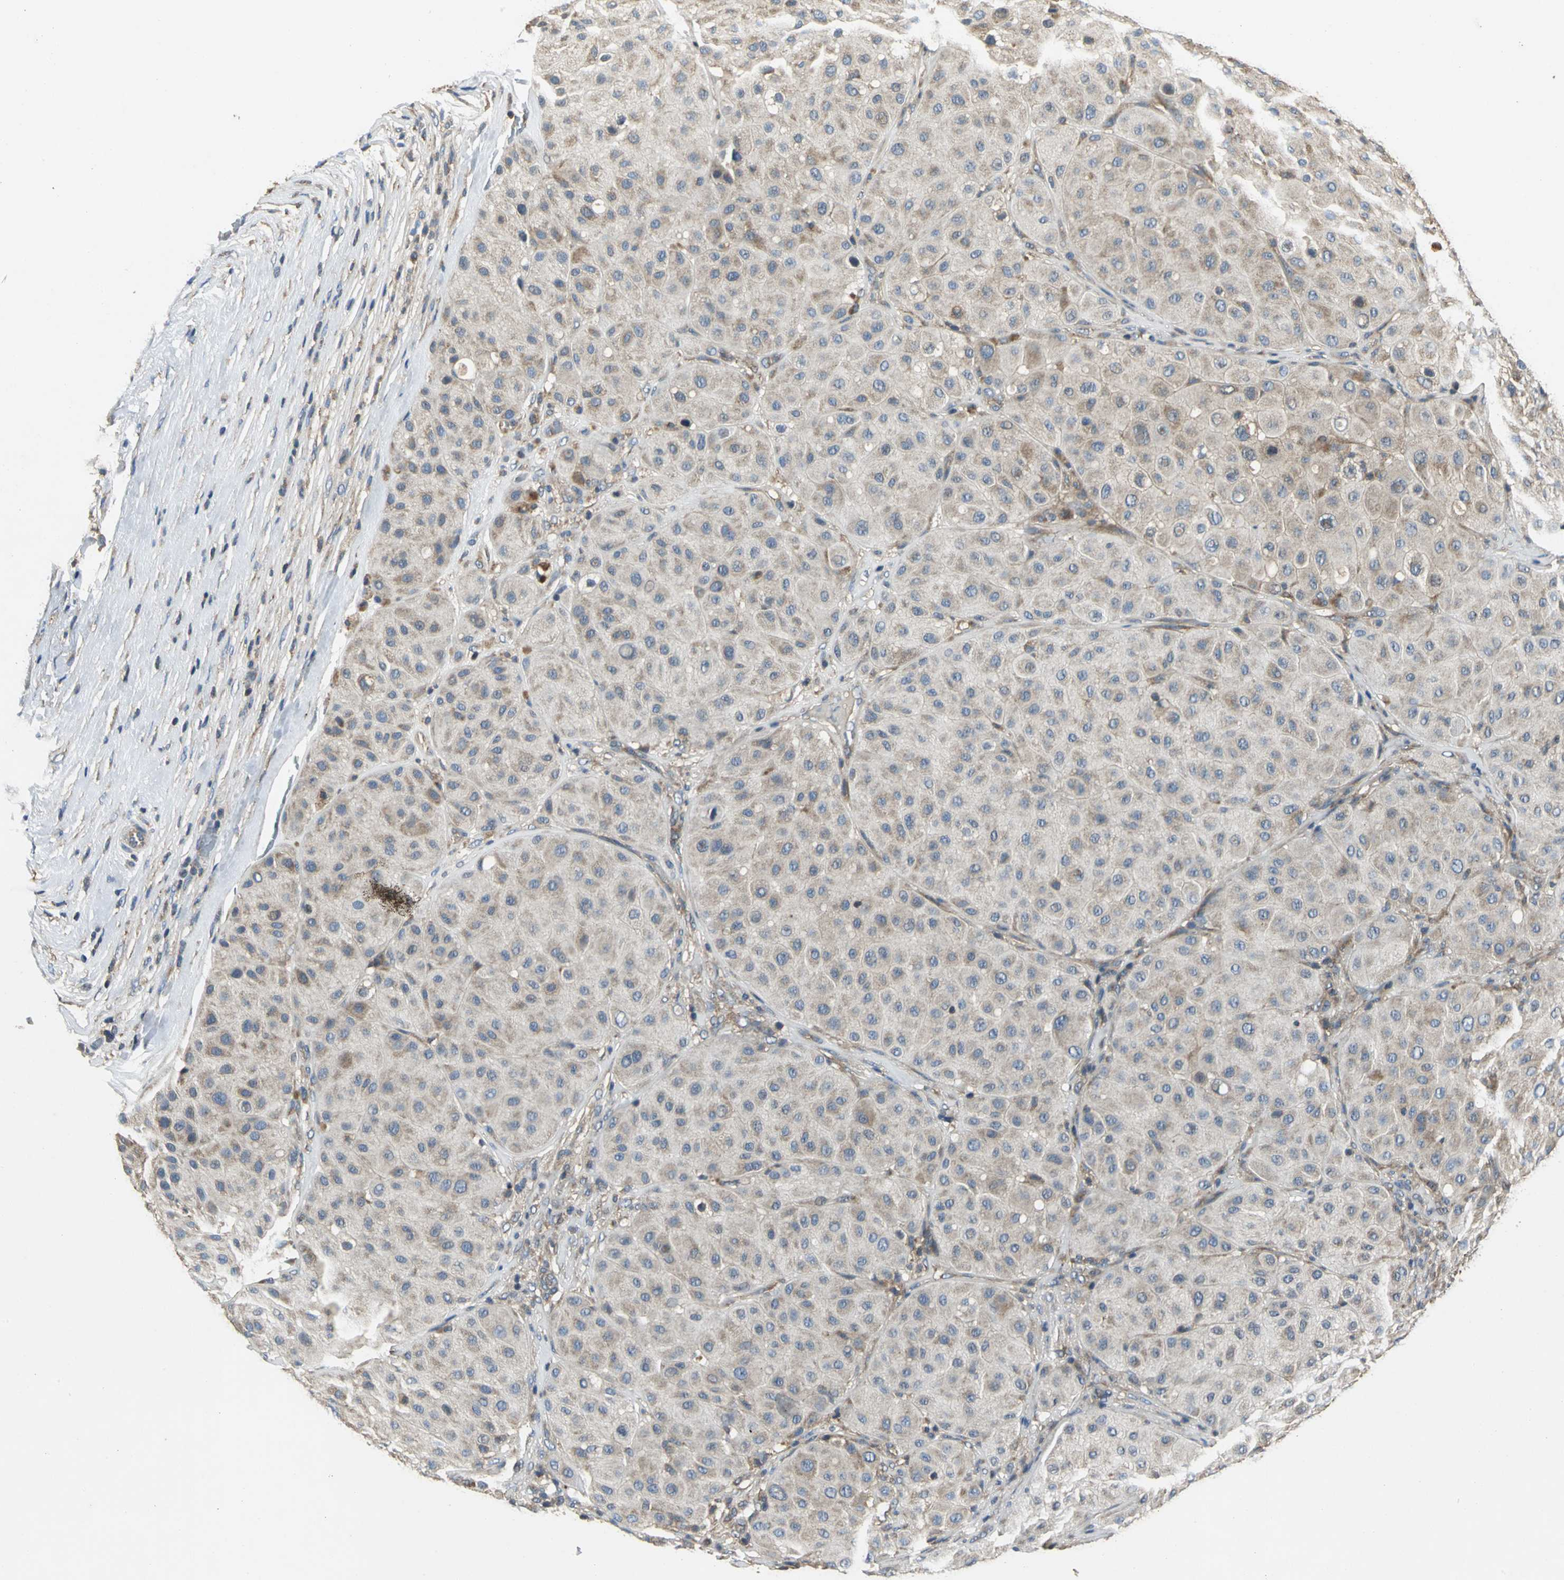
{"staining": {"intensity": "weak", "quantity": ">75%", "location": "cytoplasmic/membranous"}, "tissue": "melanoma", "cell_type": "Tumor cells", "image_type": "cancer", "snomed": [{"axis": "morphology", "description": "Normal tissue, NOS"}, {"axis": "morphology", "description": "Malignant melanoma, Metastatic site"}, {"axis": "topography", "description": "Skin"}], "caption": "Melanoma stained with a protein marker demonstrates weak staining in tumor cells.", "gene": "IRF3", "patient": {"sex": "male", "age": 41}}